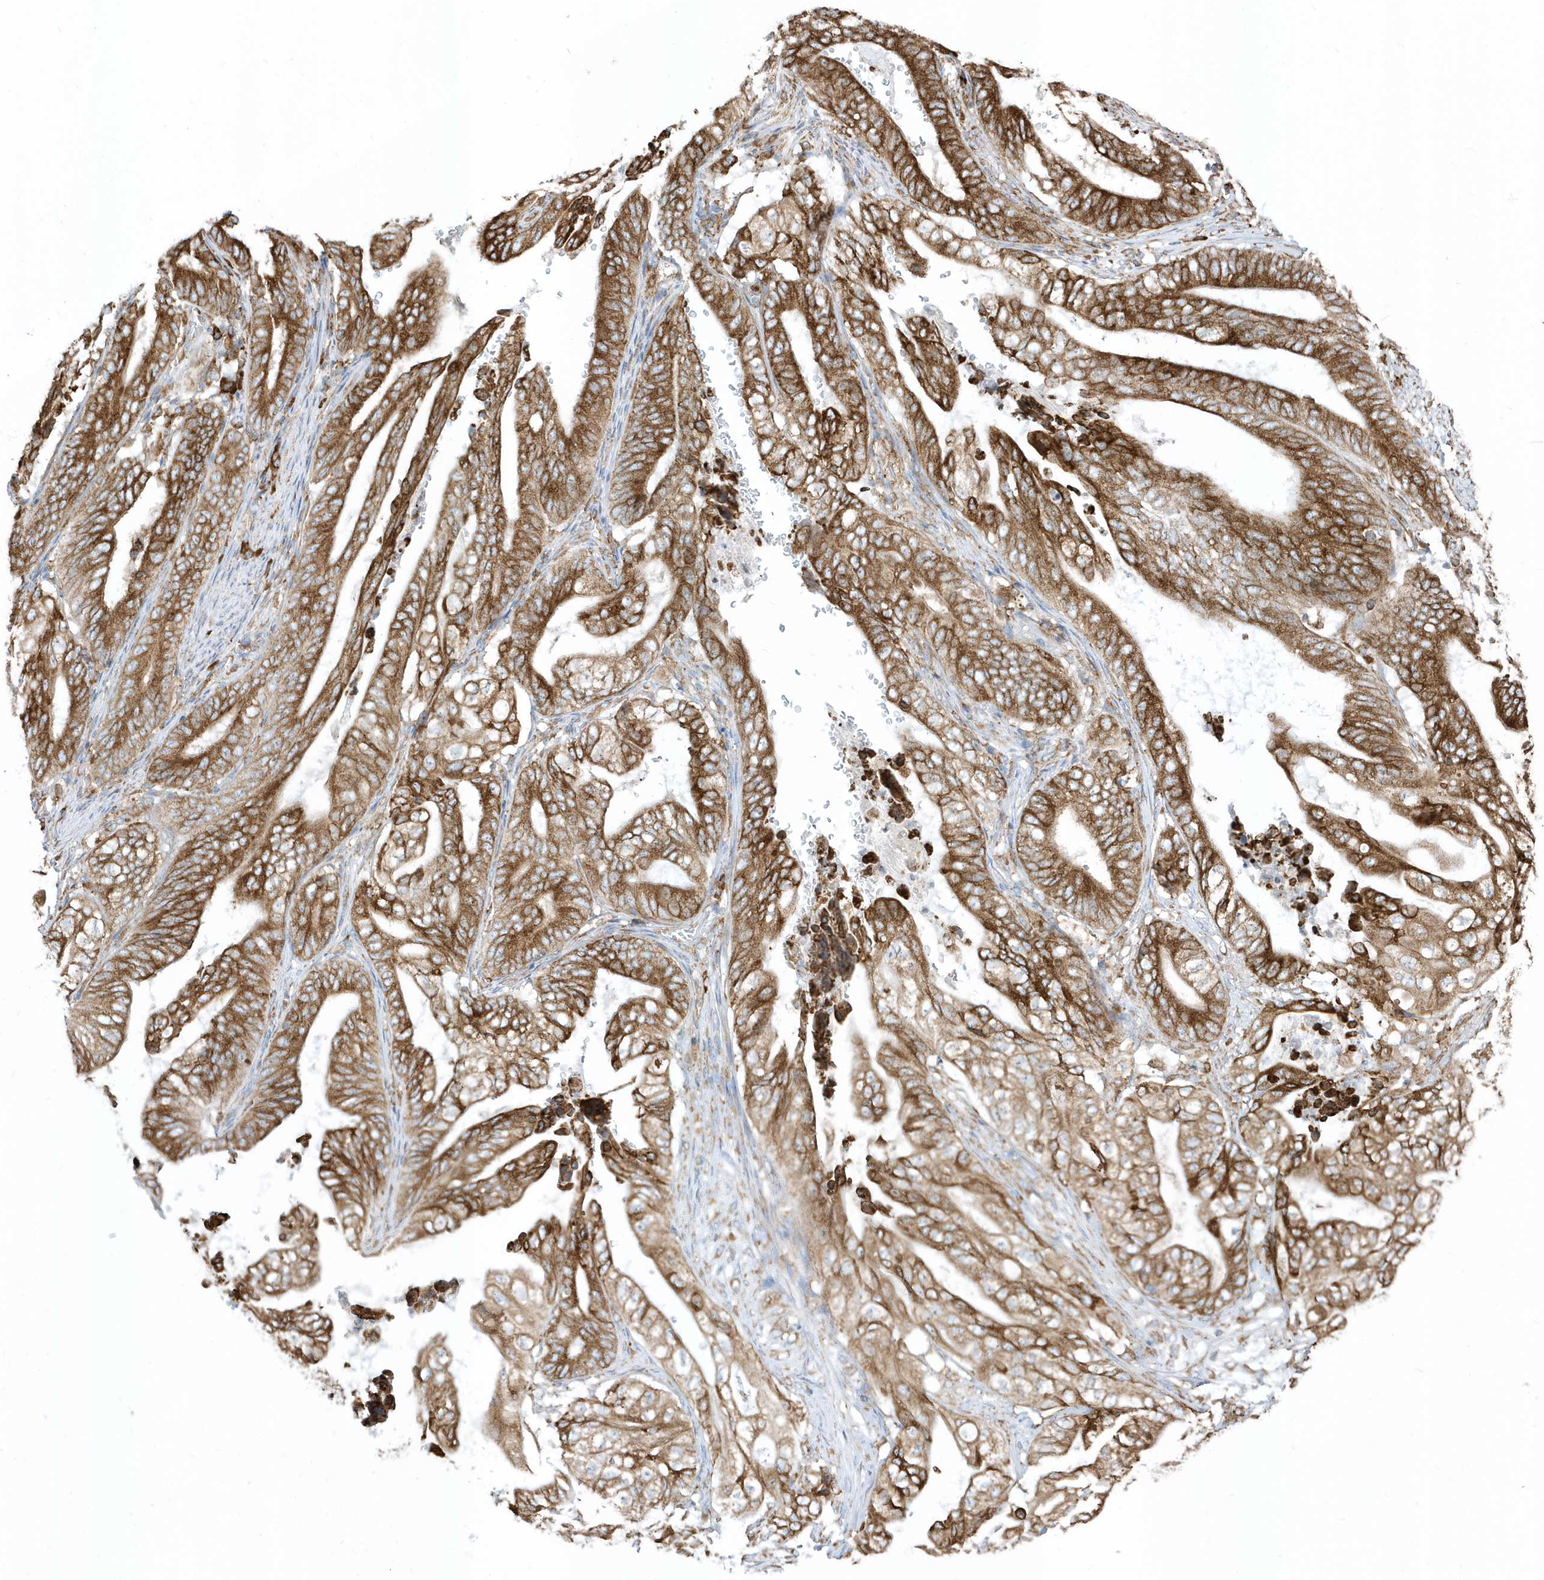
{"staining": {"intensity": "strong", "quantity": ">75%", "location": "cytoplasmic/membranous"}, "tissue": "stomach cancer", "cell_type": "Tumor cells", "image_type": "cancer", "snomed": [{"axis": "morphology", "description": "Adenocarcinoma, NOS"}, {"axis": "topography", "description": "Stomach"}], "caption": "There is high levels of strong cytoplasmic/membranous expression in tumor cells of stomach cancer (adenocarcinoma), as demonstrated by immunohistochemical staining (brown color).", "gene": "PDIA6", "patient": {"sex": "female", "age": 73}}